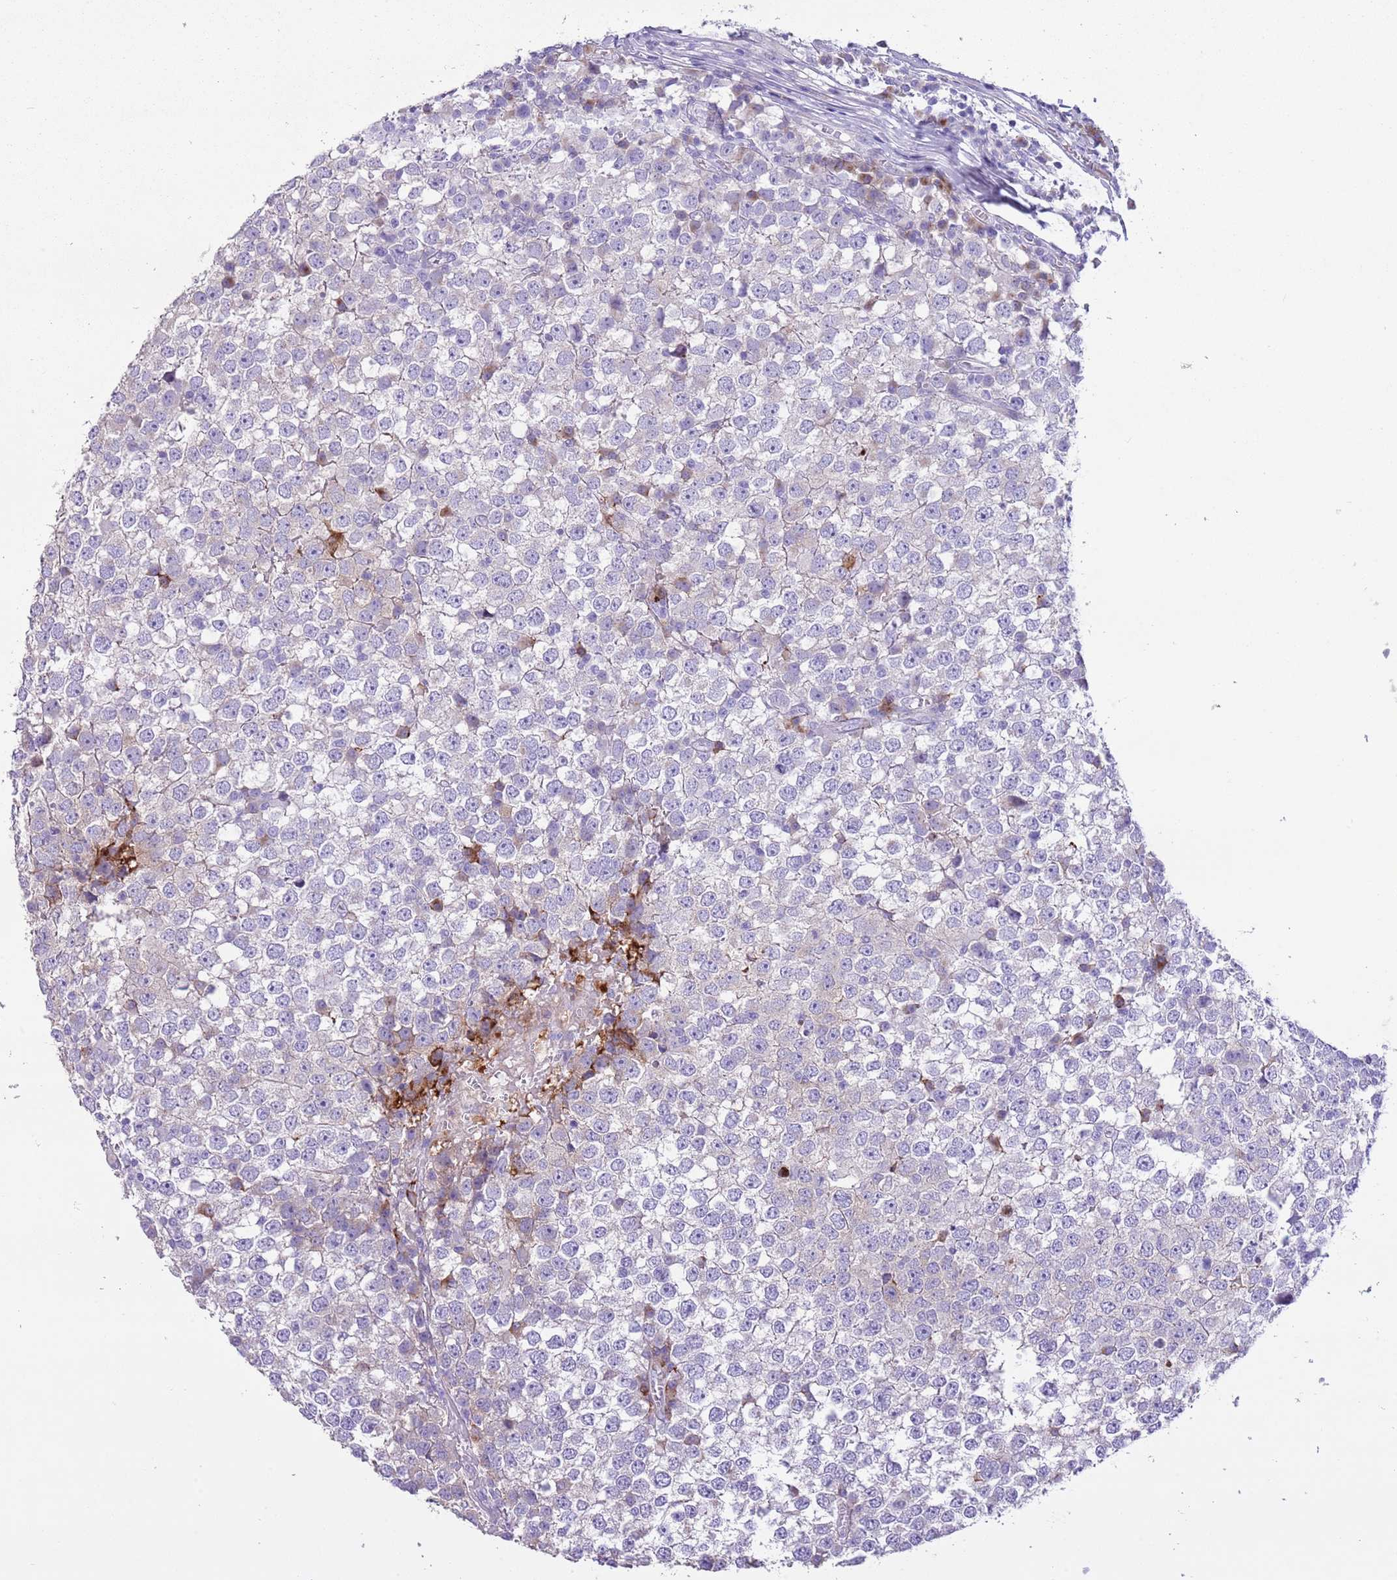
{"staining": {"intensity": "negative", "quantity": "none", "location": "none"}, "tissue": "testis cancer", "cell_type": "Tumor cells", "image_type": "cancer", "snomed": [{"axis": "morphology", "description": "Seminoma, NOS"}, {"axis": "topography", "description": "Testis"}], "caption": "This is an immunohistochemistry (IHC) histopathology image of human testis cancer. There is no expression in tumor cells.", "gene": "CLEC2A", "patient": {"sex": "male", "age": 65}}